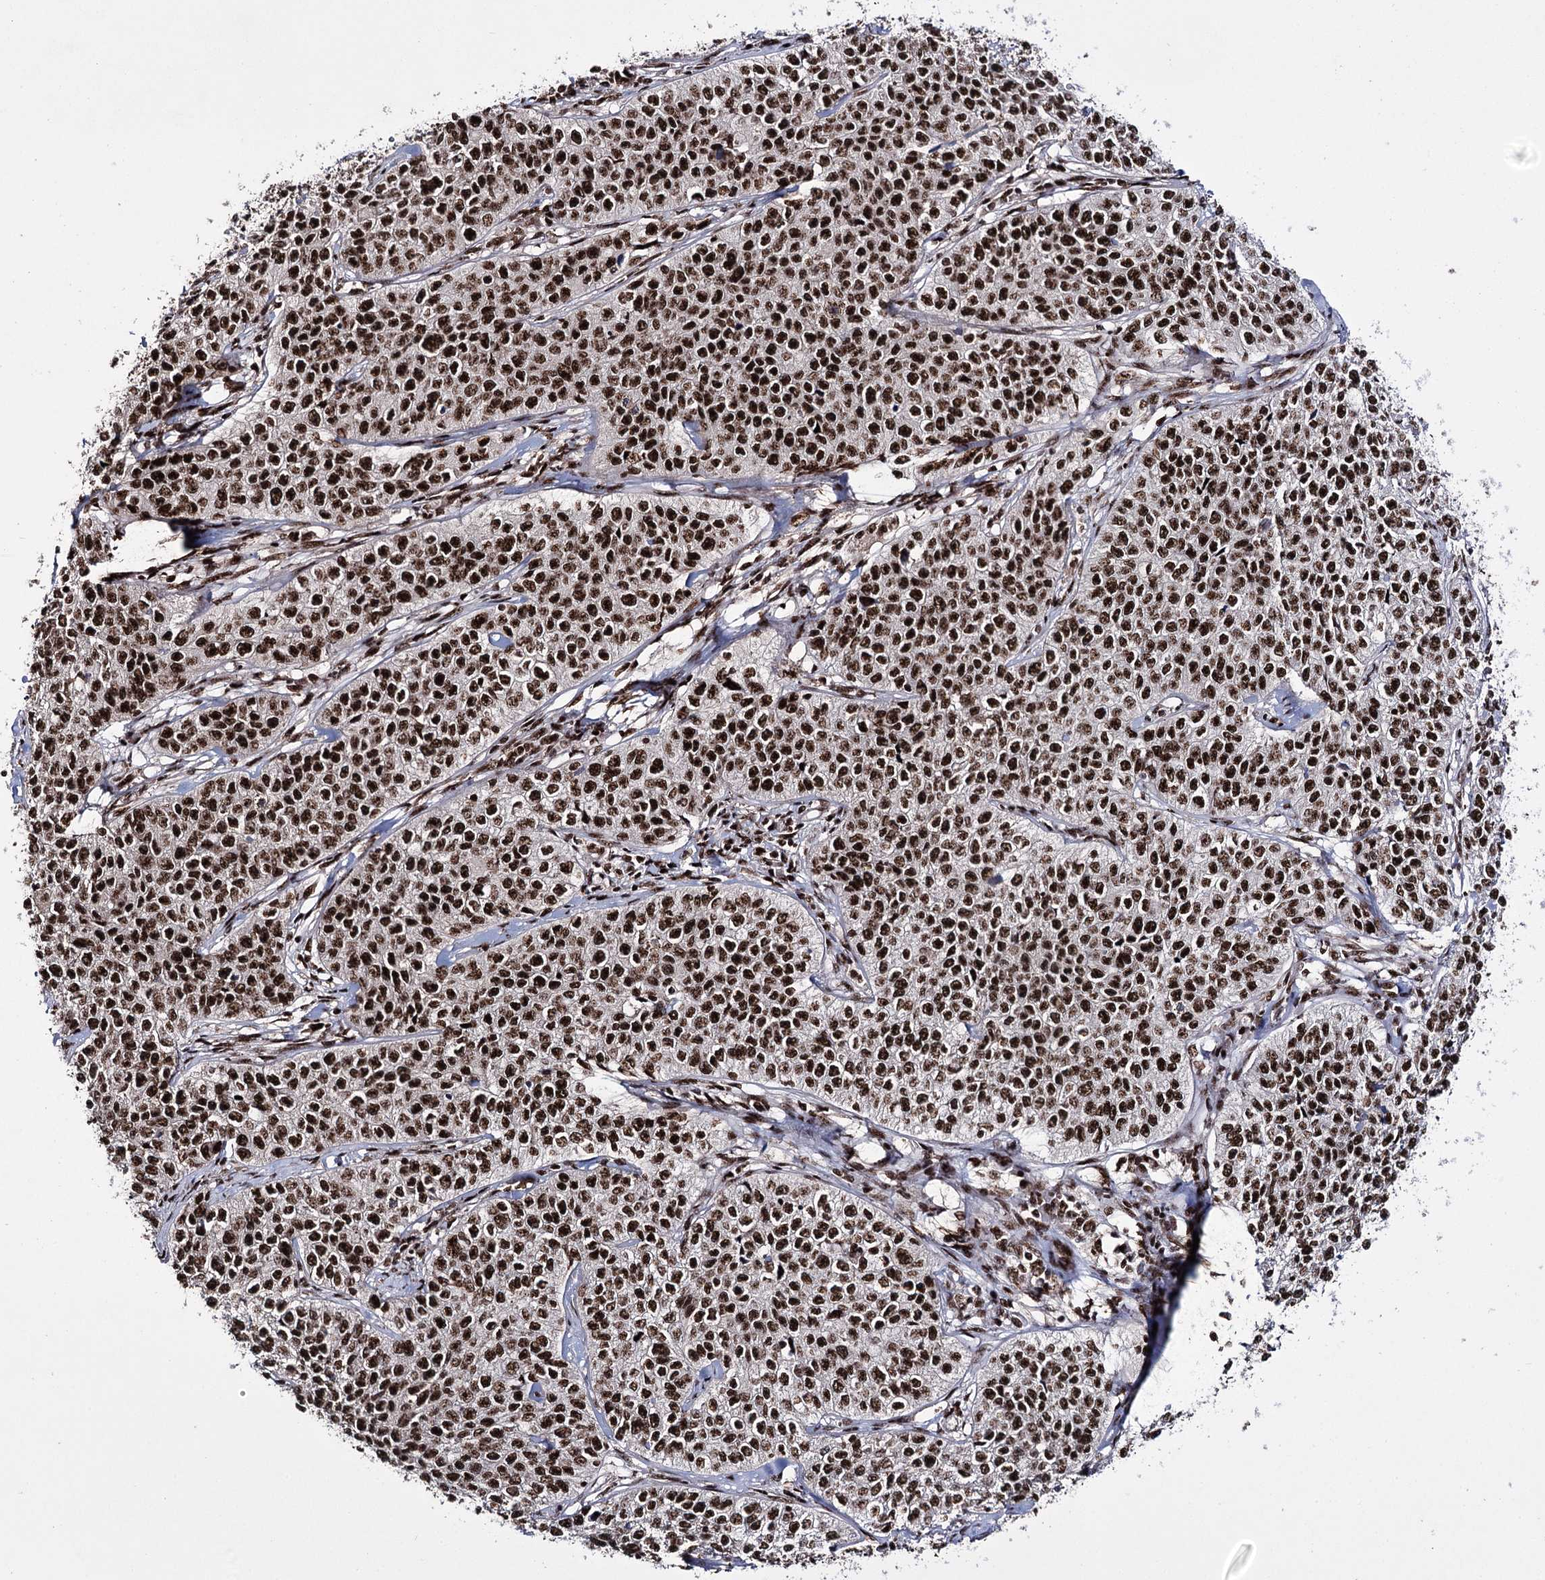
{"staining": {"intensity": "strong", "quantity": ">75%", "location": "nuclear"}, "tissue": "cervical cancer", "cell_type": "Tumor cells", "image_type": "cancer", "snomed": [{"axis": "morphology", "description": "Squamous cell carcinoma, NOS"}, {"axis": "topography", "description": "Cervix"}], "caption": "Protein positivity by IHC shows strong nuclear positivity in about >75% of tumor cells in cervical squamous cell carcinoma. (DAB (3,3'-diaminobenzidine) IHC with brightfield microscopy, high magnification).", "gene": "PRPF40A", "patient": {"sex": "female", "age": 35}}